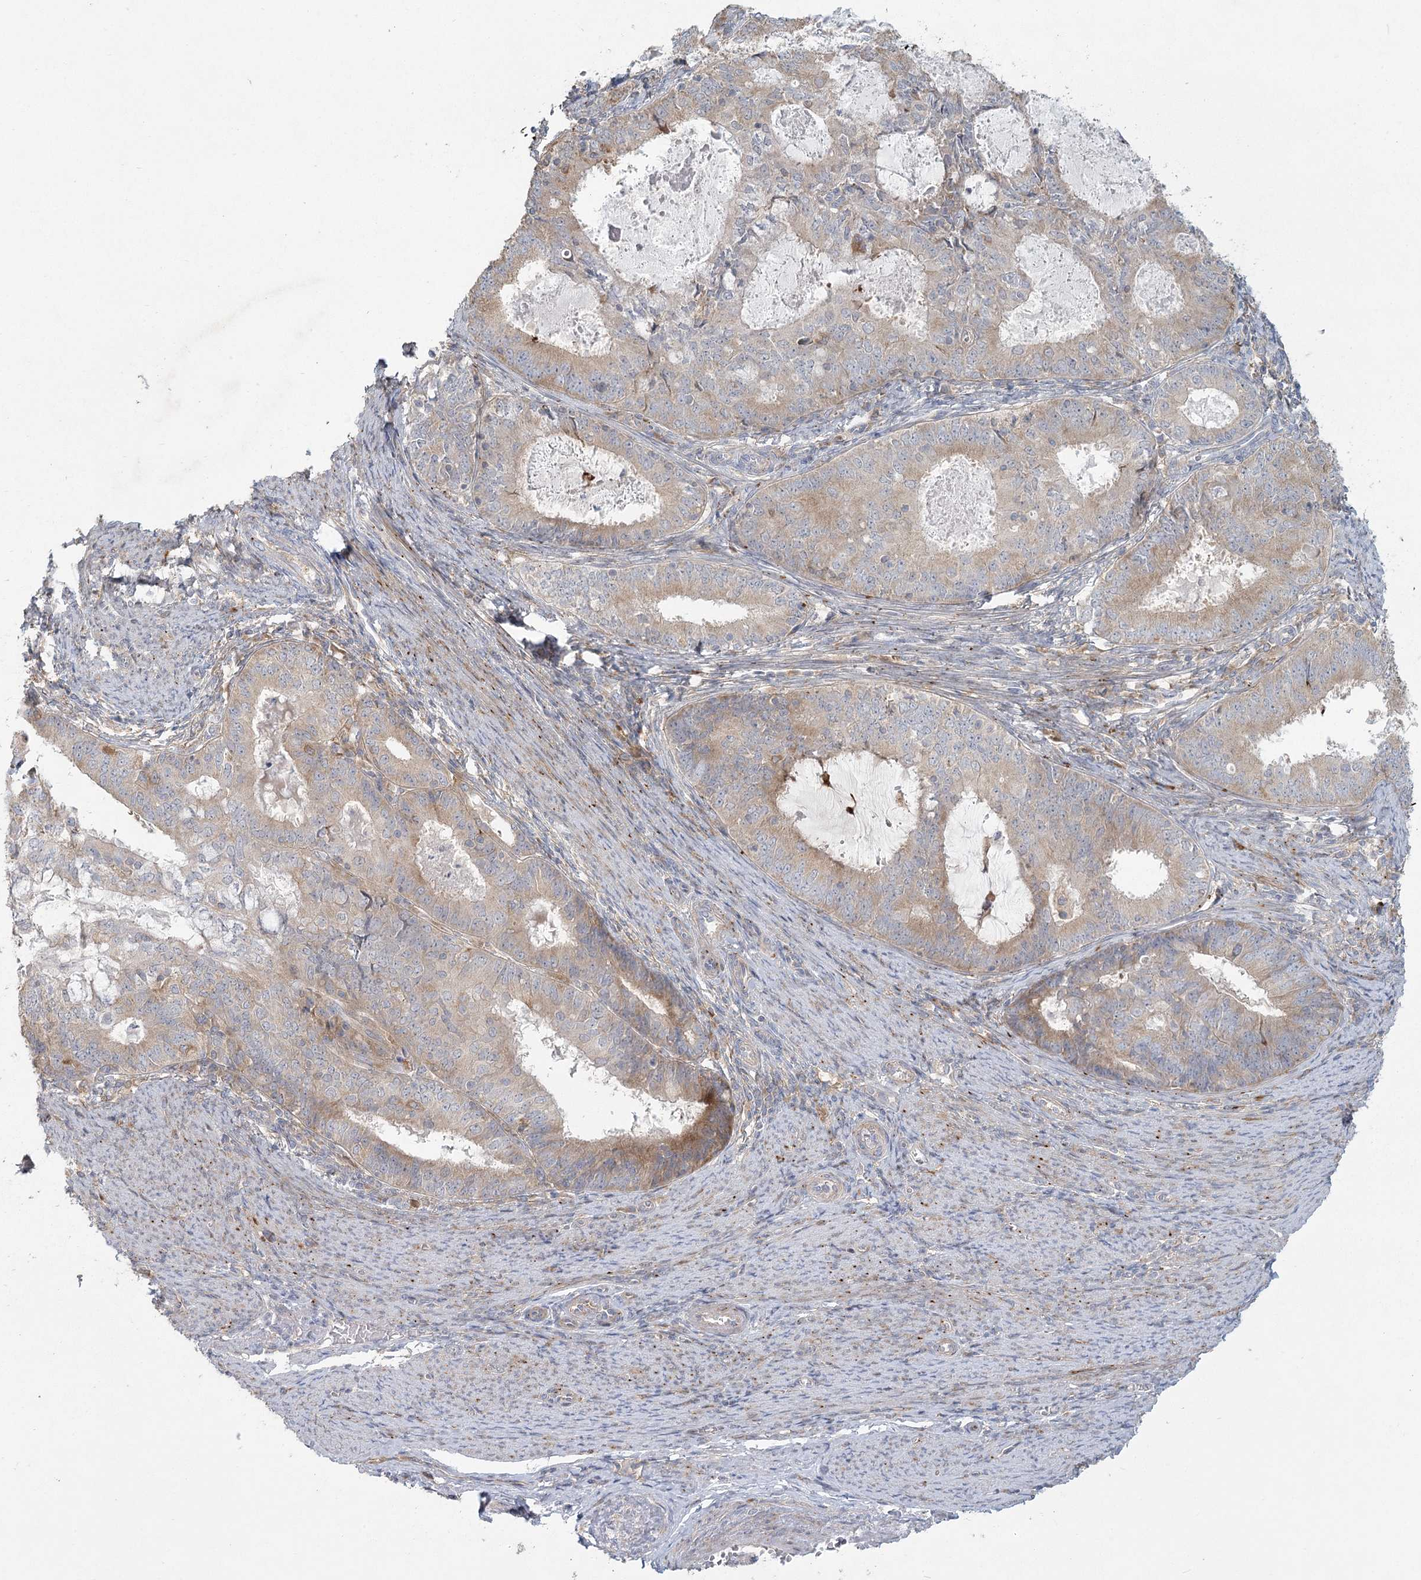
{"staining": {"intensity": "moderate", "quantity": "<25%", "location": "cytoplasmic/membranous"}, "tissue": "endometrial cancer", "cell_type": "Tumor cells", "image_type": "cancer", "snomed": [{"axis": "morphology", "description": "Adenocarcinoma, NOS"}, {"axis": "topography", "description": "Endometrium"}], "caption": "Immunohistochemical staining of human endometrial cancer reveals moderate cytoplasmic/membranous protein positivity in approximately <25% of tumor cells.", "gene": "FAM110C", "patient": {"sex": "female", "age": 57}}